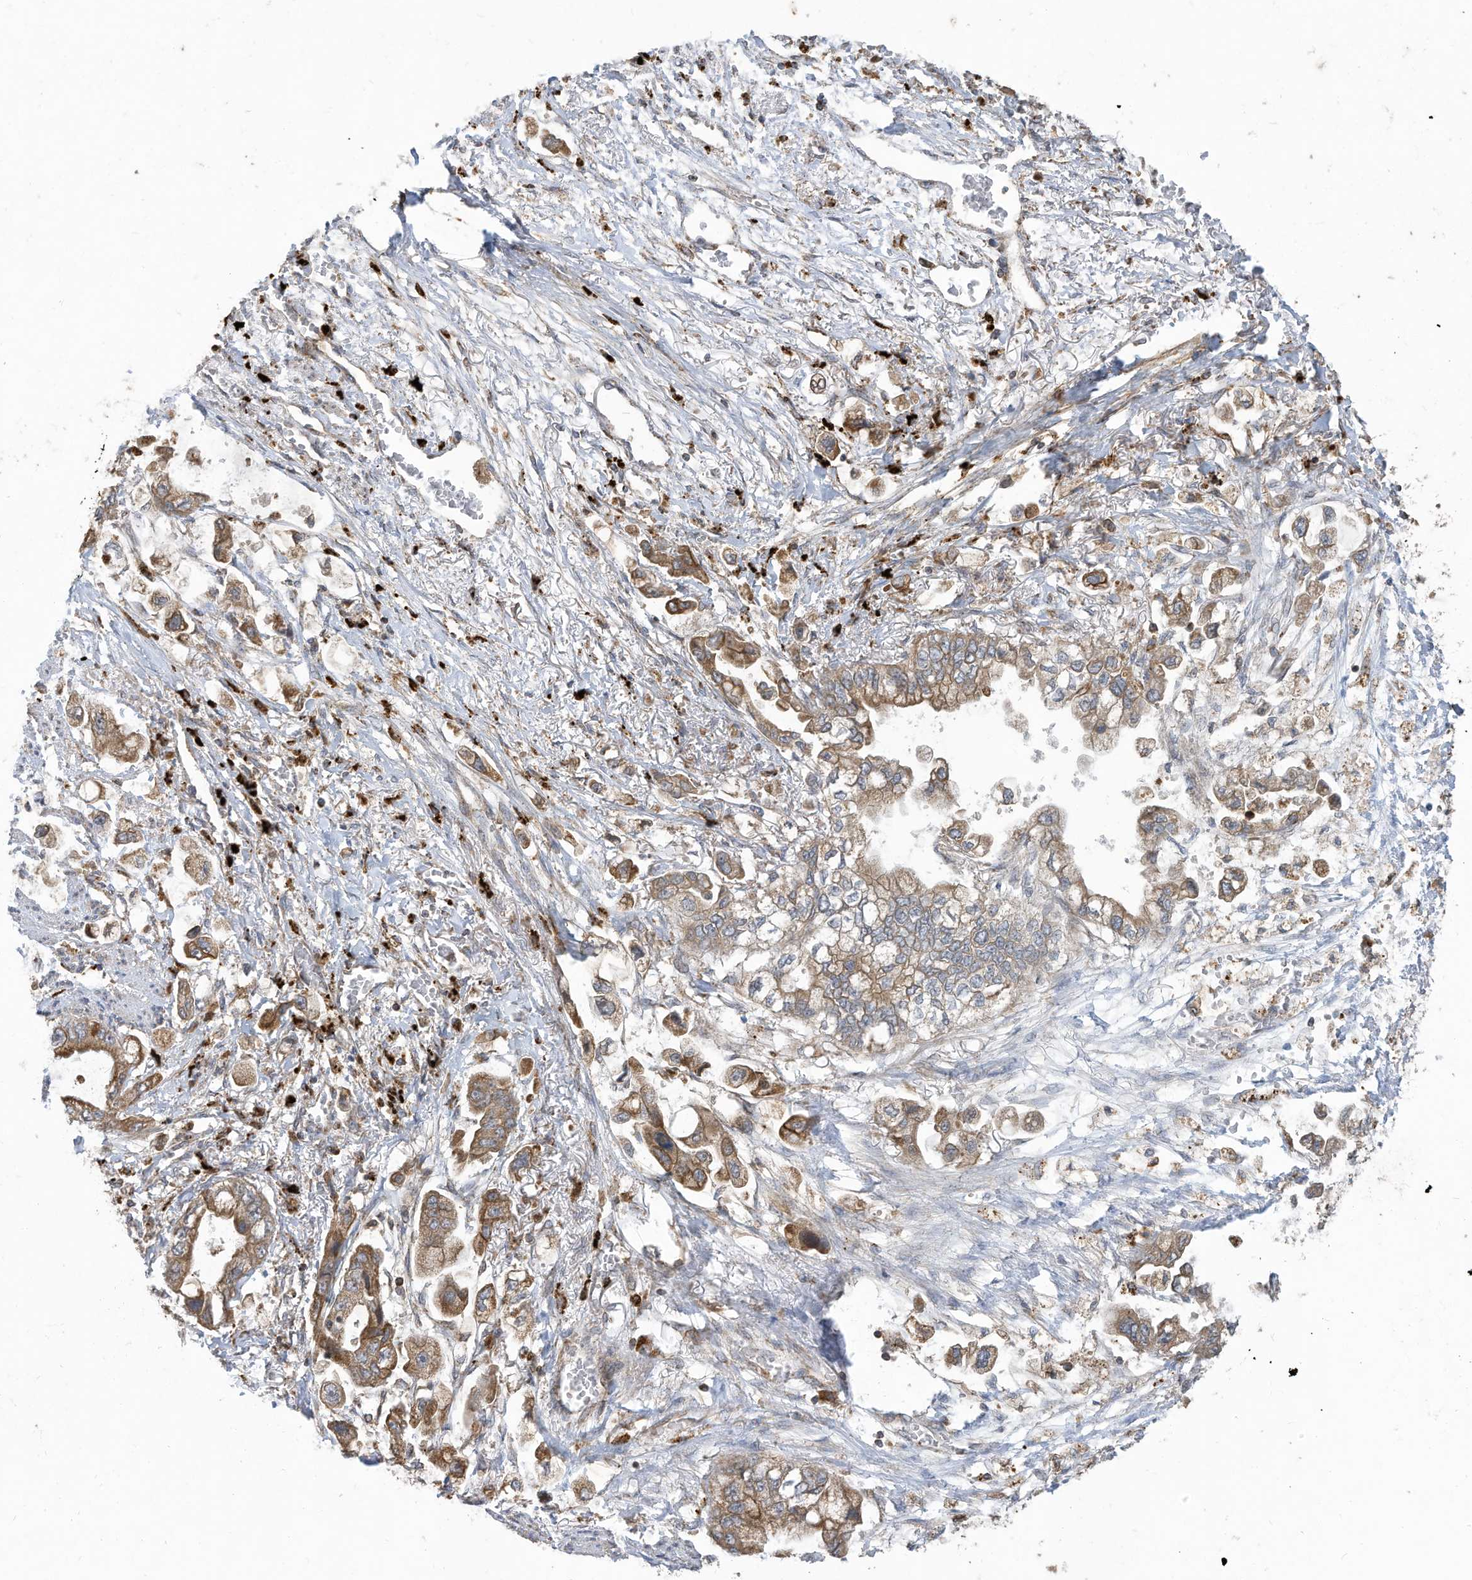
{"staining": {"intensity": "moderate", "quantity": ">75%", "location": "cytoplasmic/membranous"}, "tissue": "stomach cancer", "cell_type": "Tumor cells", "image_type": "cancer", "snomed": [{"axis": "morphology", "description": "Adenocarcinoma, NOS"}, {"axis": "topography", "description": "Stomach"}], "caption": "Immunohistochemical staining of stomach cancer (adenocarcinoma) shows medium levels of moderate cytoplasmic/membranous protein staining in approximately >75% of tumor cells.", "gene": "C2orf74", "patient": {"sex": "male", "age": 62}}